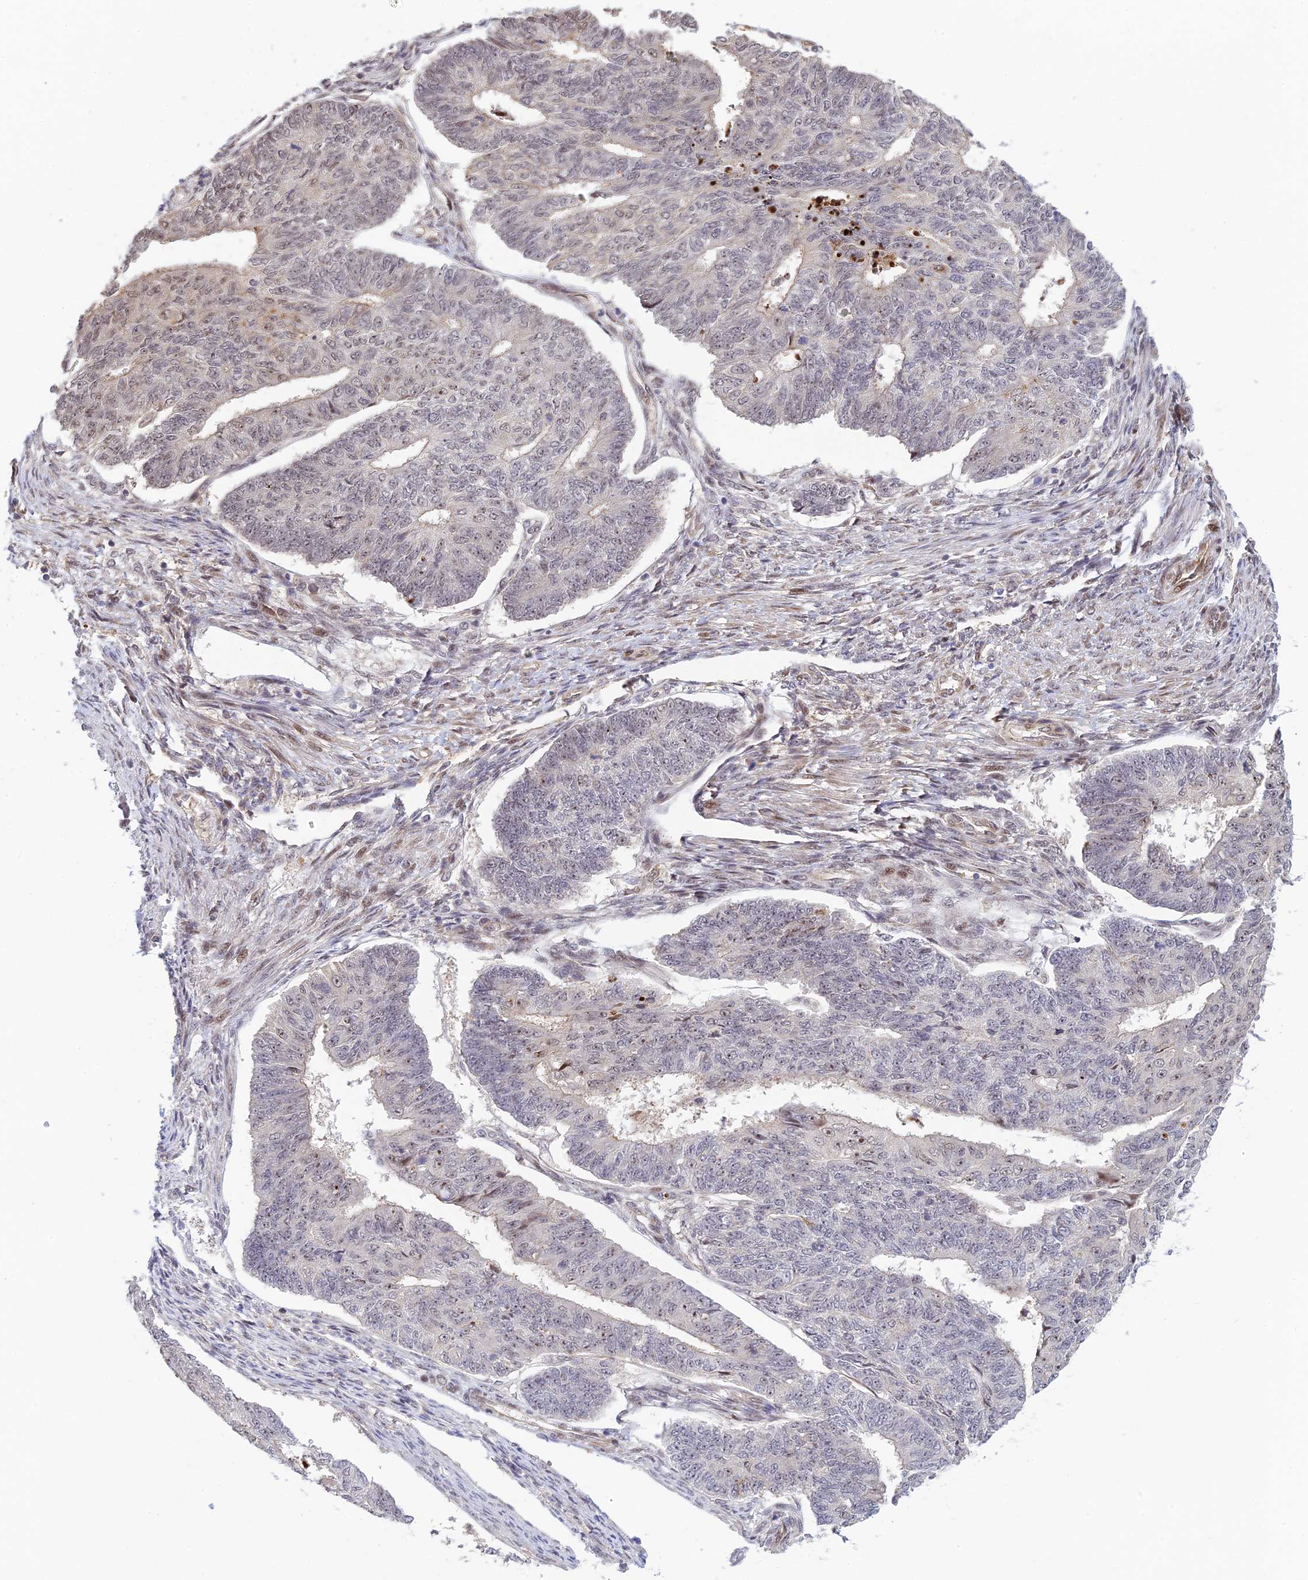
{"staining": {"intensity": "weak", "quantity": "<25%", "location": "nuclear"}, "tissue": "endometrial cancer", "cell_type": "Tumor cells", "image_type": "cancer", "snomed": [{"axis": "morphology", "description": "Adenocarcinoma, NOS"}, {"axis": "topography", "description": "Endometrium"}], "caption": "Immunohistochemical staining of adenocarcinoma (endometrial) shows no significant staining in tumor cells. (IHC, brightfield microscopy, high magnification).", "gene": "UFSP2", "patient": {"sex": "female", "age": 32}}